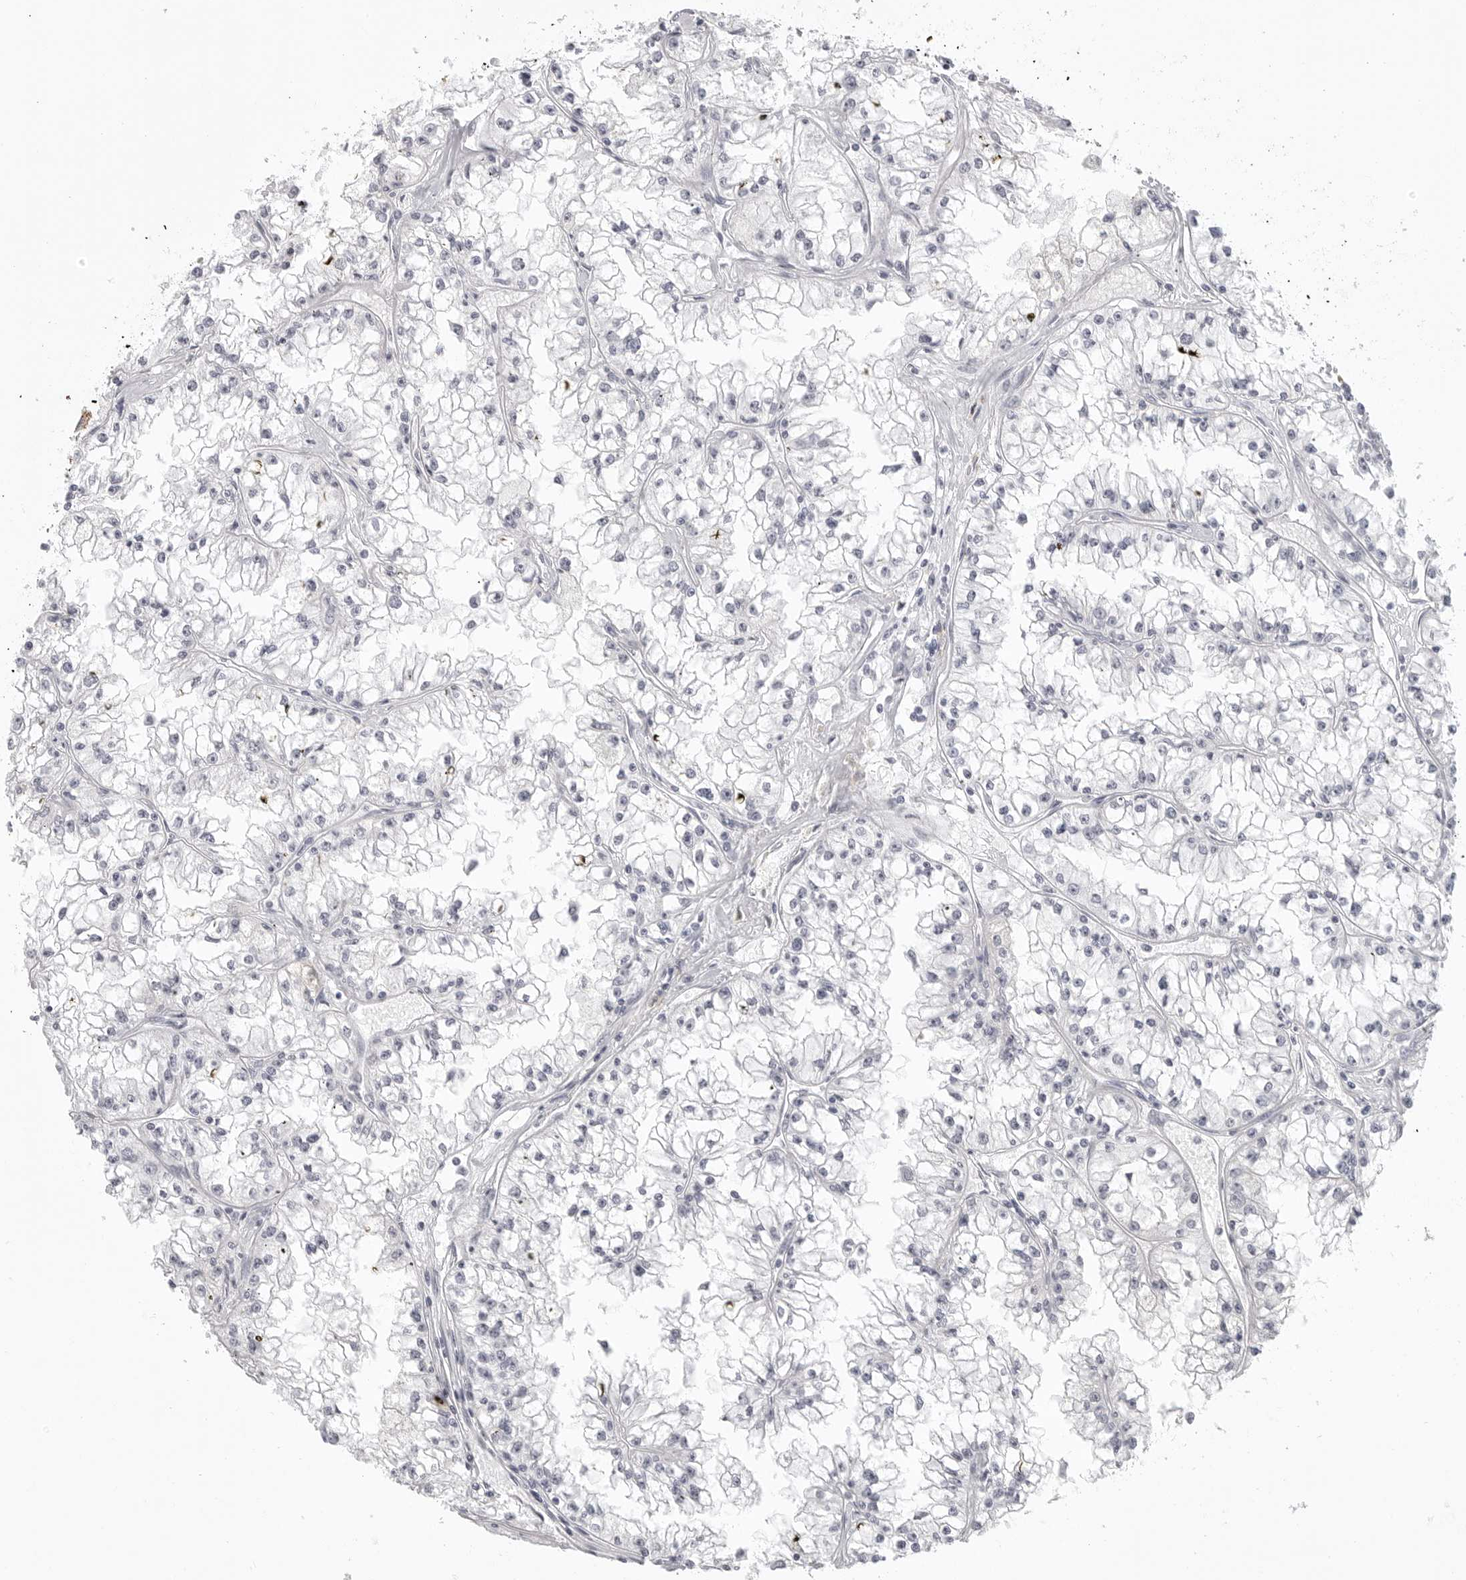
{"staining": {"intensity": "negative", "quantity": "none", "location": "none"}, "tissue": "renal cancer", "cell_type": "Tumor cells", "image_type": "cancer", "snomed": [{"axis": "morphology", "description": "Adenocarcinoma, NOS"}, {"axis": "topography", "description": "Kidney"}], "caption": "This is an immunohistochemistry (IHC) micrograph of human adenocarcinoma (renal). There is no staining in tumor cells.", "gene": "HMGCS2", "patient": {"sex": "male", "age": 56}}